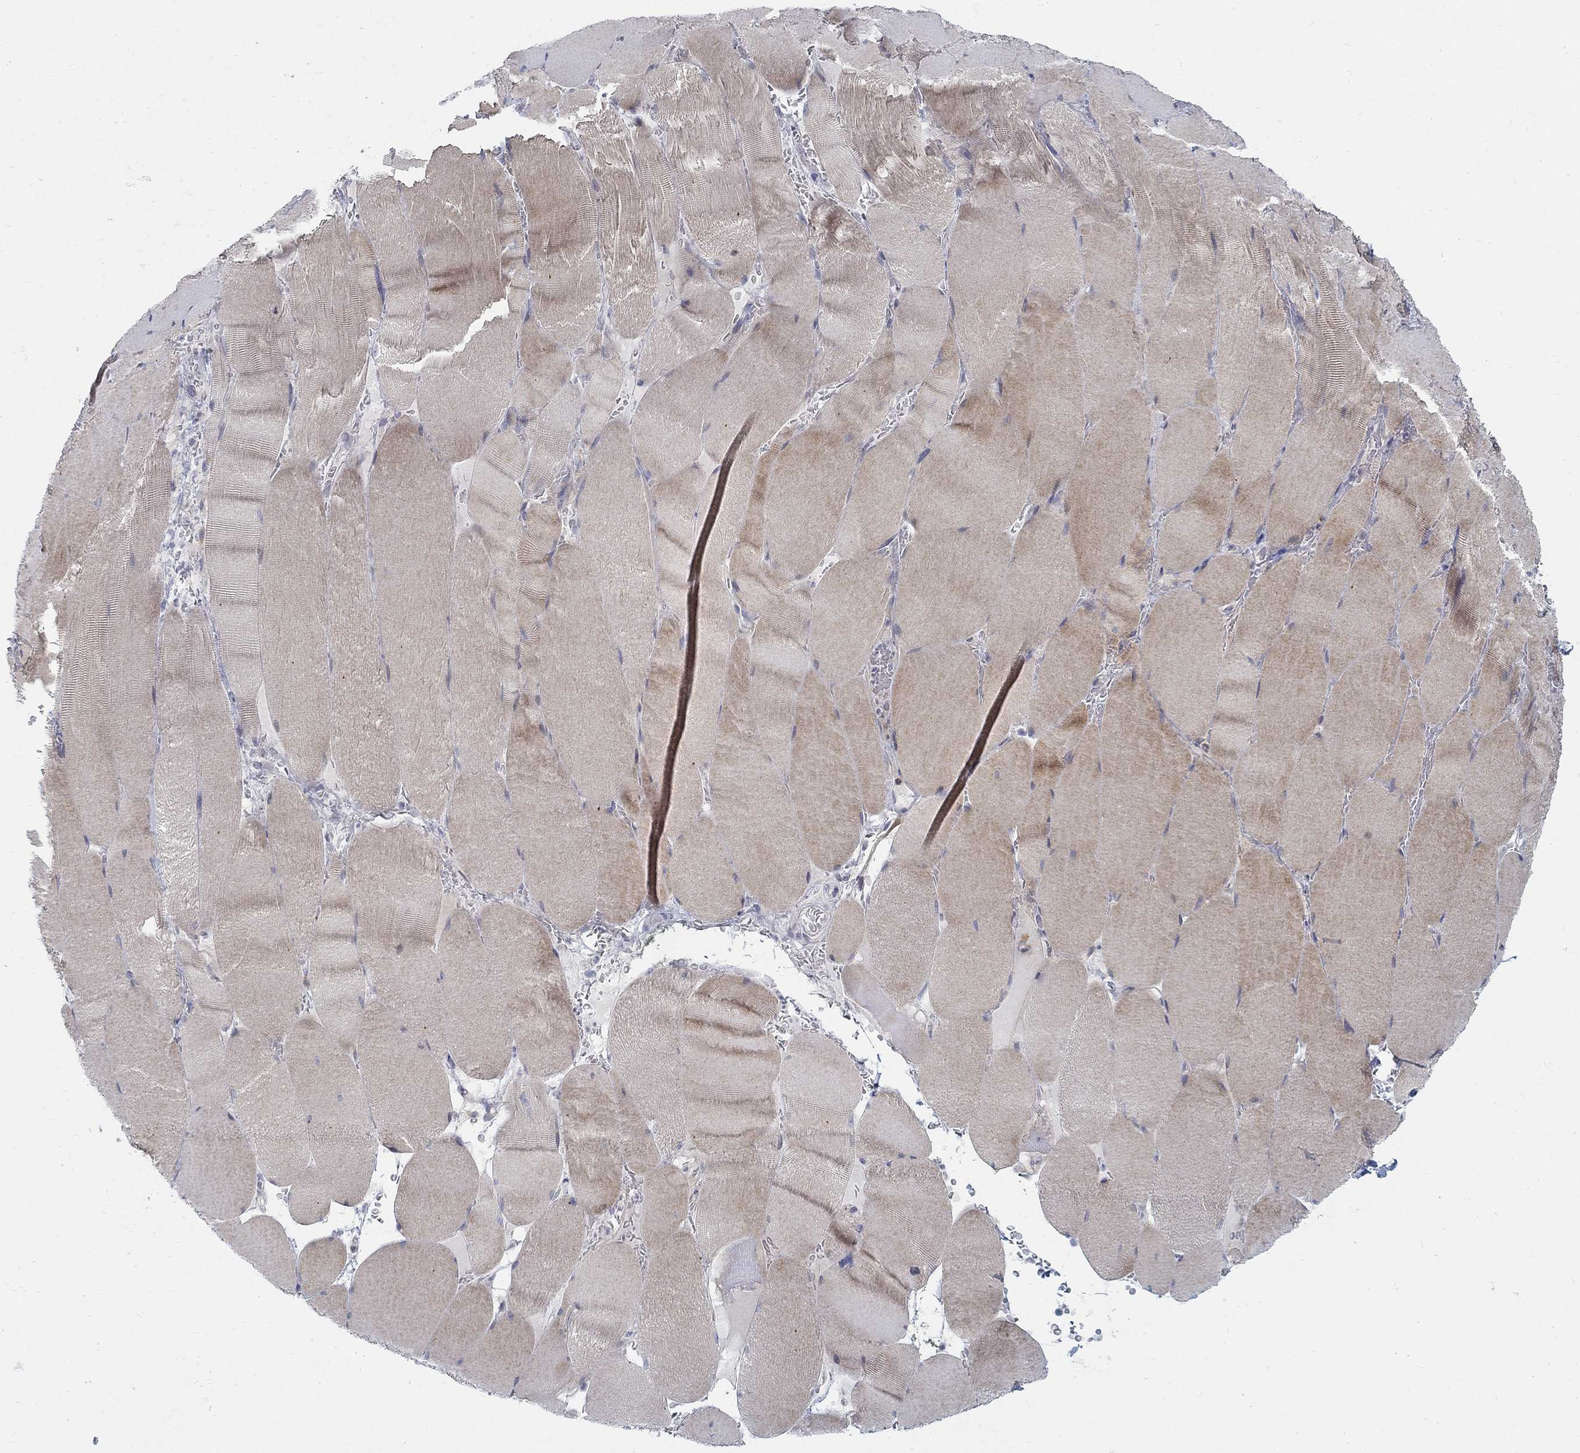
{"staining": {"intensity": "moderate", "quantity": "25%-75%", "location": "cytoplasmic/membranous"}, "tissue": "skeletal muscle", "cell_type": "Myocytes", "image_type": "normal", "snomed": [{"axis": "morphology", "description": "Normal tissue, NOS"}, {"axis": "topography", "description": "Skeletal muscle"}], "caption": "Skeletal muscle stained for a protein shows moderate cytoplasmic/membranous positivity in myocytes. The staining was performed using DAB, with brown indicating positive protein expression. Nuclei are stained blue with hematoxylin.", "gene": "ANO7", "patient": {"sex": "male", "age": 56}}